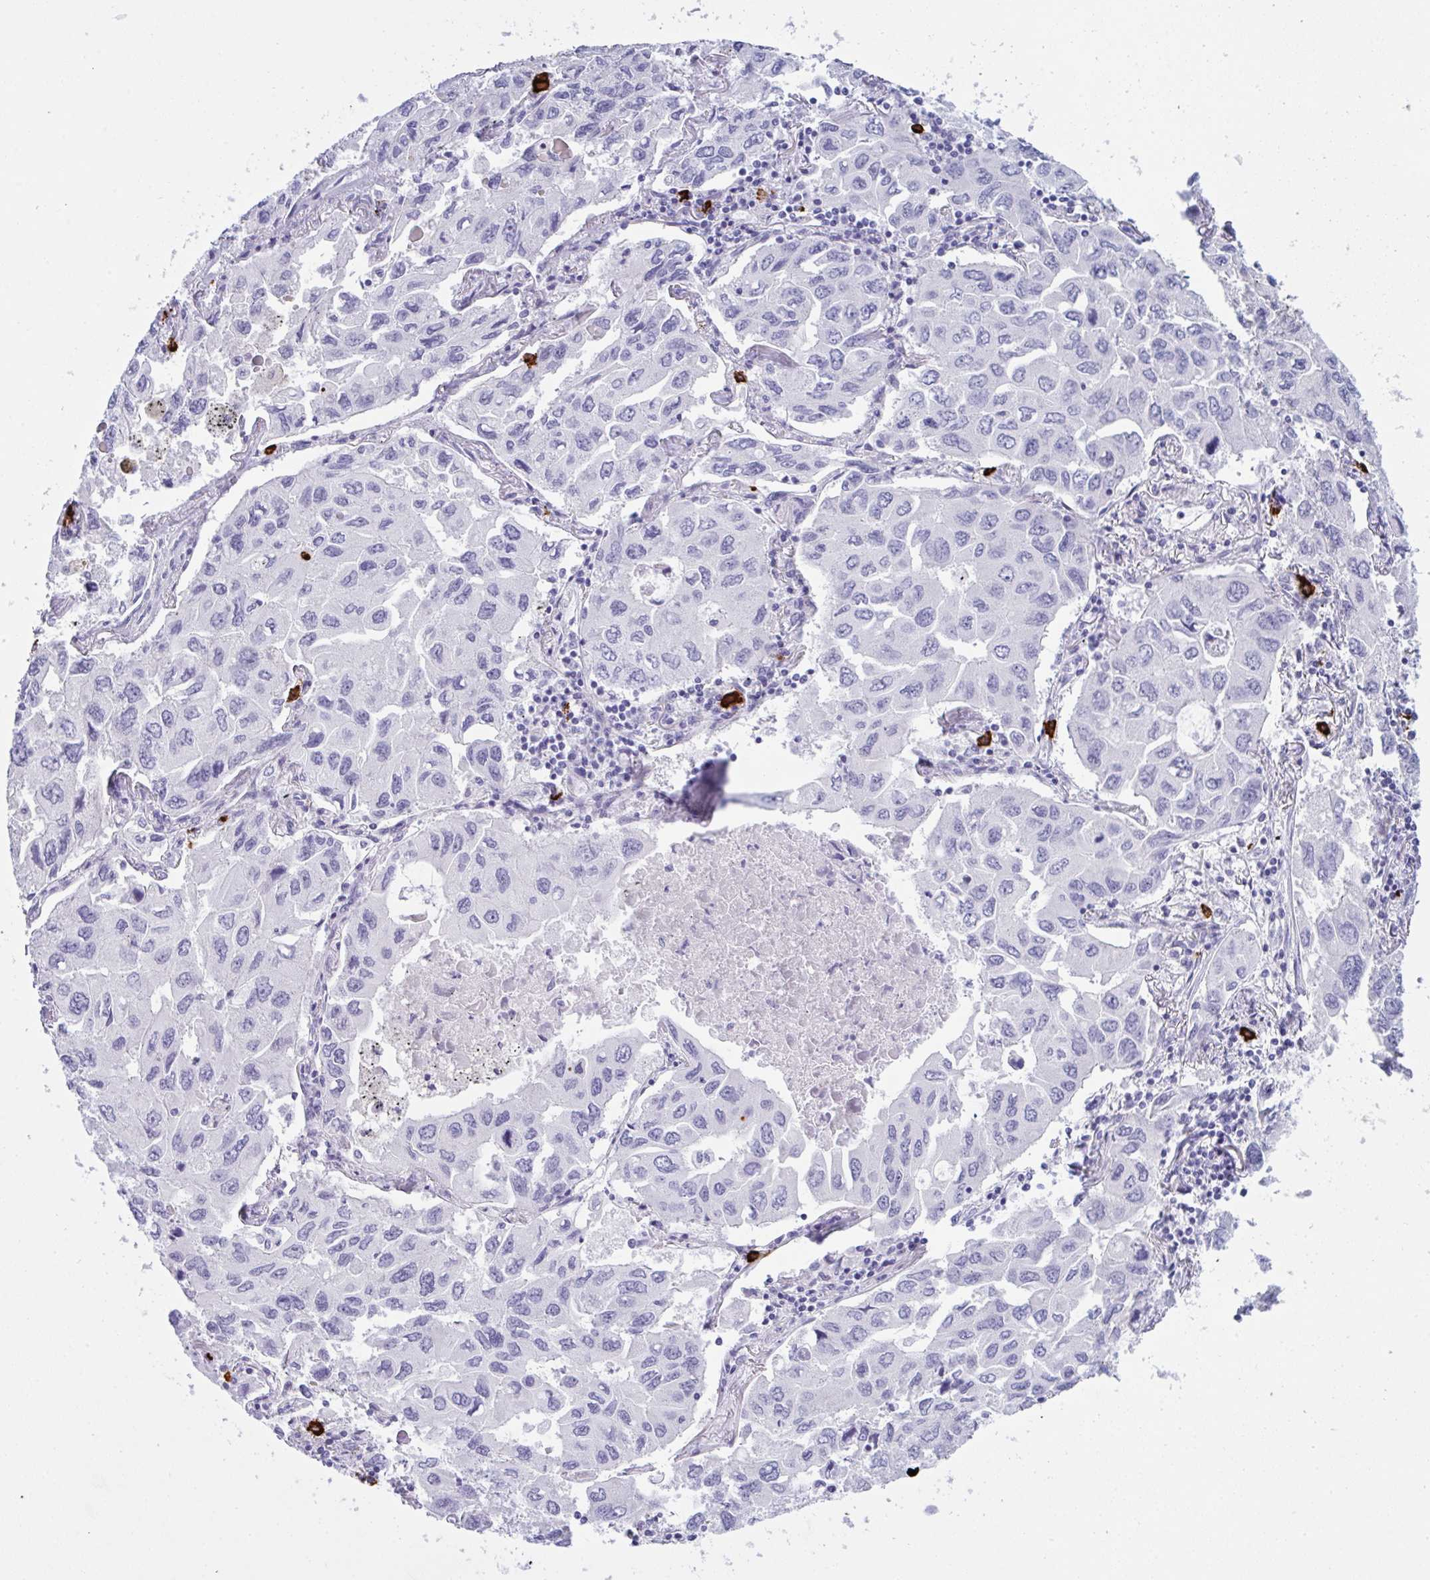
{"staining": {"intensity": "negative", "quantity": "none", "location": "none"}, "tissue": "lung cancer", "cell_type": "Tumor cells", "image_type": "cancer", "snomed": [{"axis": "morphology", "description": "Adenocarcinoma, NOS"}, {"axis": "topography", "description": "Lung"}], "caption": "DAB immunohistochemical staining of human lung cancer (adenocarcinoma) shows no significant positivity in tumor cells.", "gene": "ZNF684", "patient": {"sex": "male", "age": 64}}